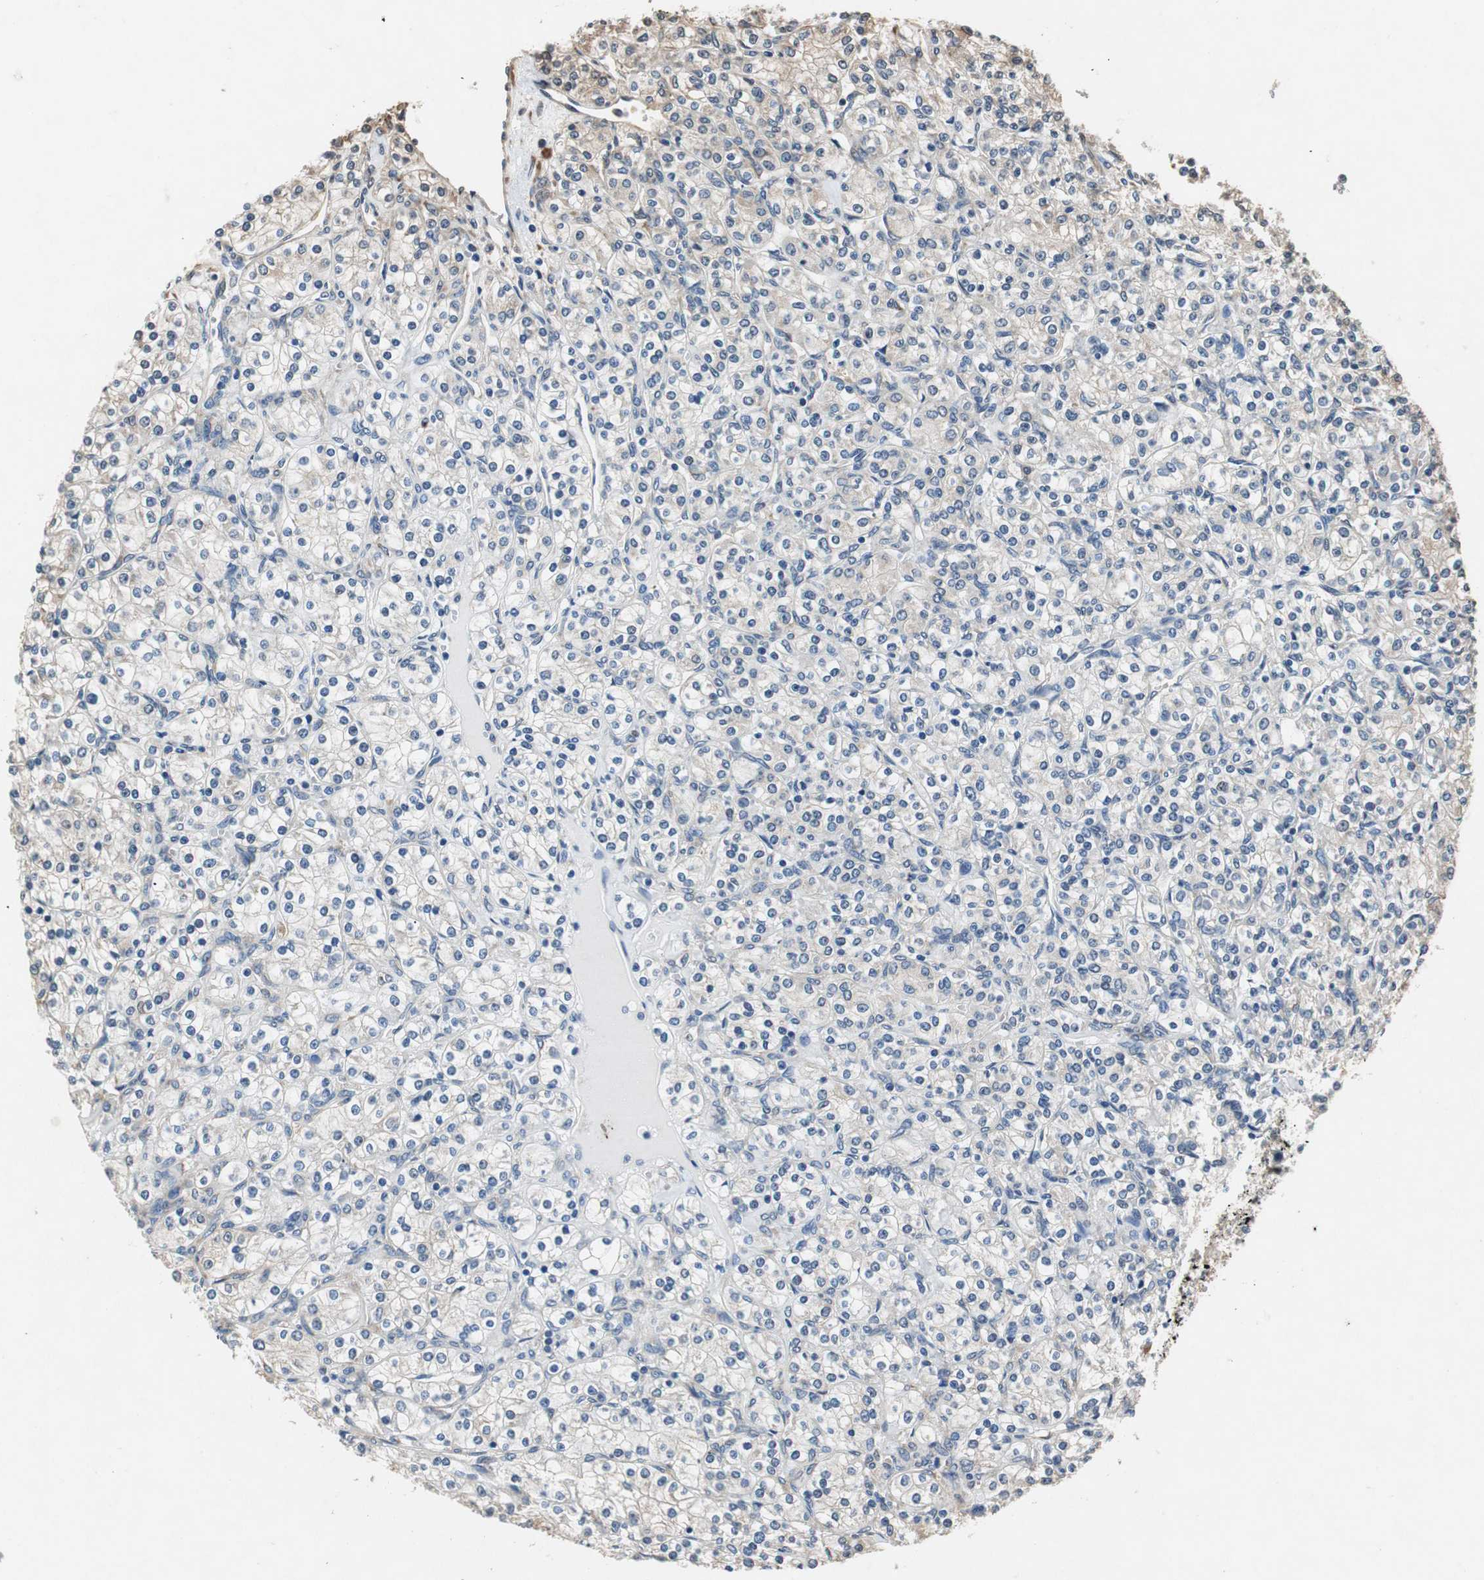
{"staining": {"intensity": "weak", "quantity": "<25%", "location": "cytoplasmic/membranous"}, "tissue": "renal cancer", "cell_type": "Tumor cells", "image_type": "cancer", "snomed": [{"axis": "morphology", "description": "Adenocarcinoma, NOS"}, {"axis": "topography", "description": "Kidney"}], "caption": "A high-resolution photomicrograph shows IHC staining of adenocarcinoma (renal), which displays no significant positivity in tumor cells.", "gene": "RPL35", "patient": {"sex": "male", "age": 77}}